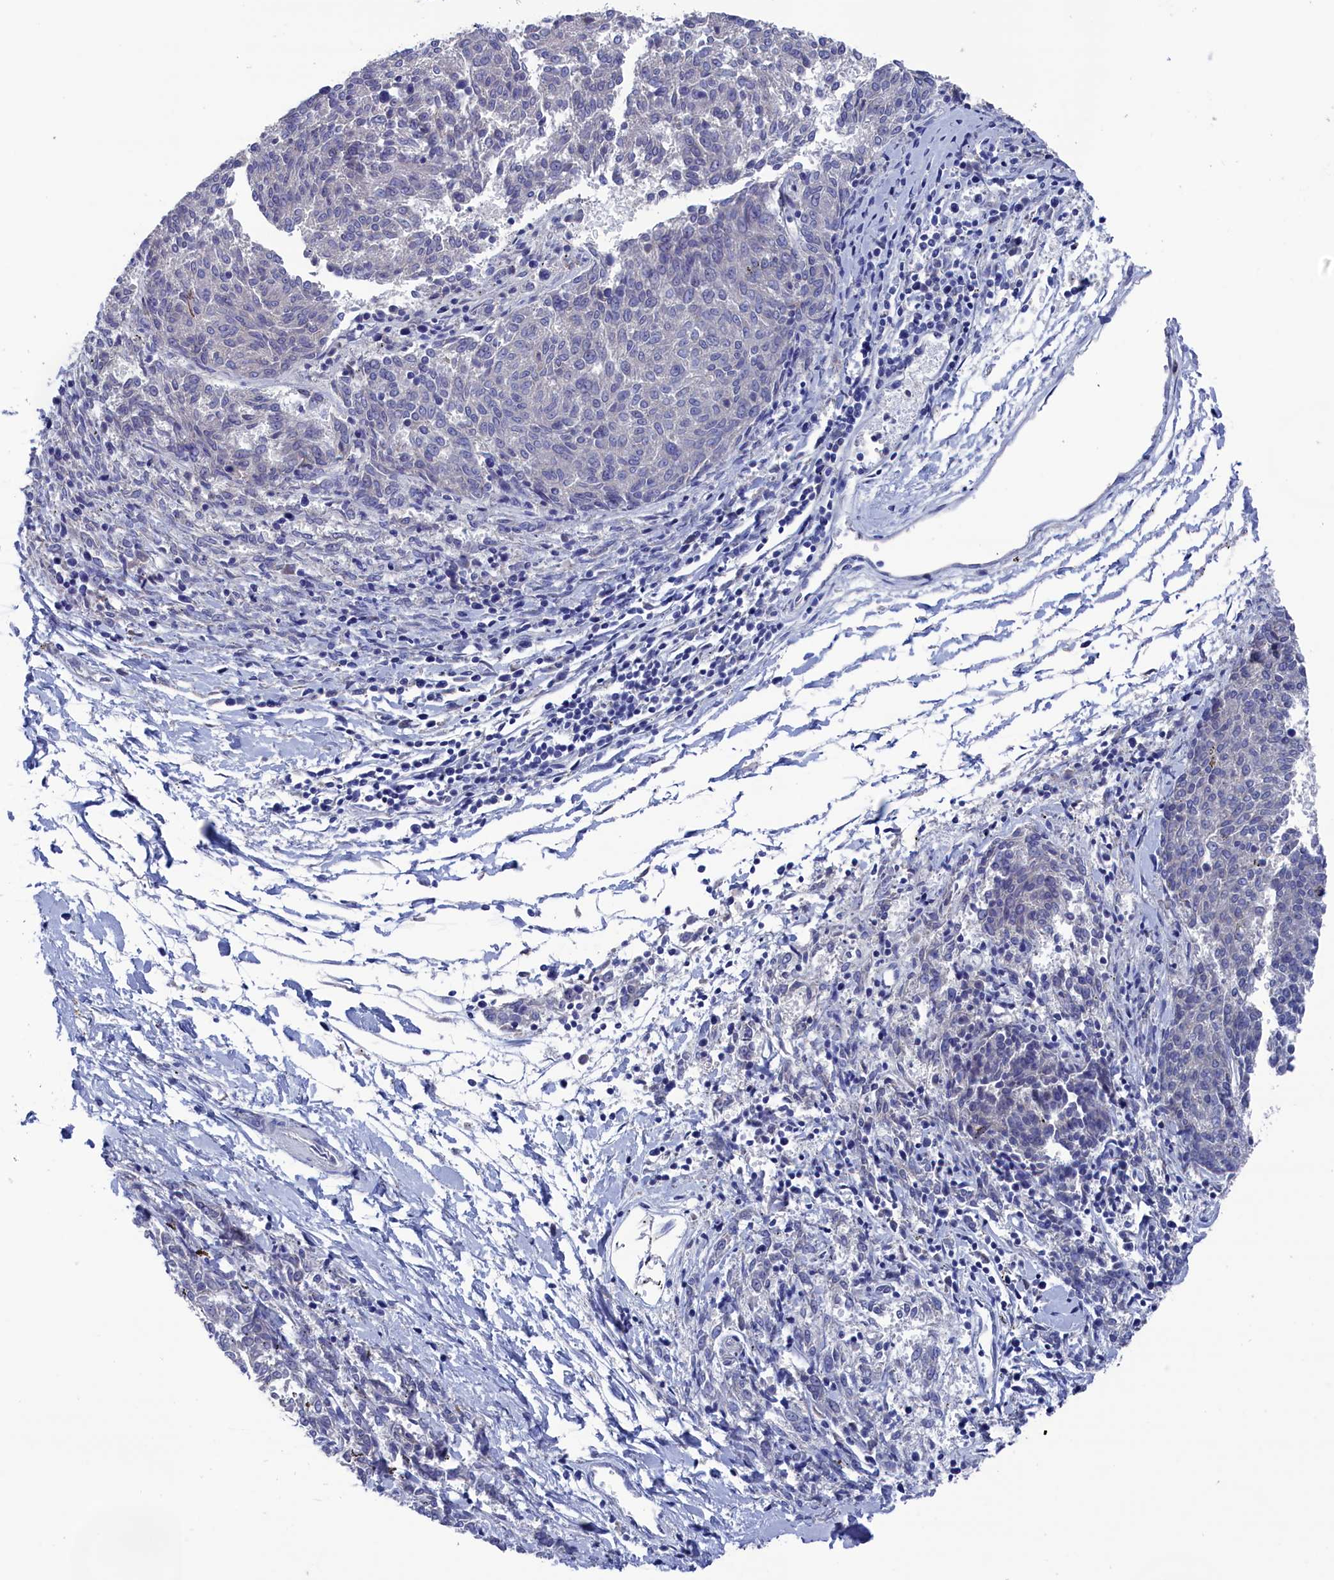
{"staining": {"intensity": "negative", "quantity": "none", "location": "none"}, "tissue": "melanoma", "cell_type": "Tumor cells", "image_type": "cancer", "snomed": [{"axis": "morphology", "description": "Malignant melanoma, NOS"}, {"axis": "topography", "description": "Skin"}], "caption": "A micrograph of melanoma stained for a protein reveals no brown staining in tumor cells. (DAB (3,3'-diaminobenzidine) IHC visualized using brightfield microscopy, high magnification).", "gene": "TYROBP", "patient": {"sex": "female", "age": 72}}